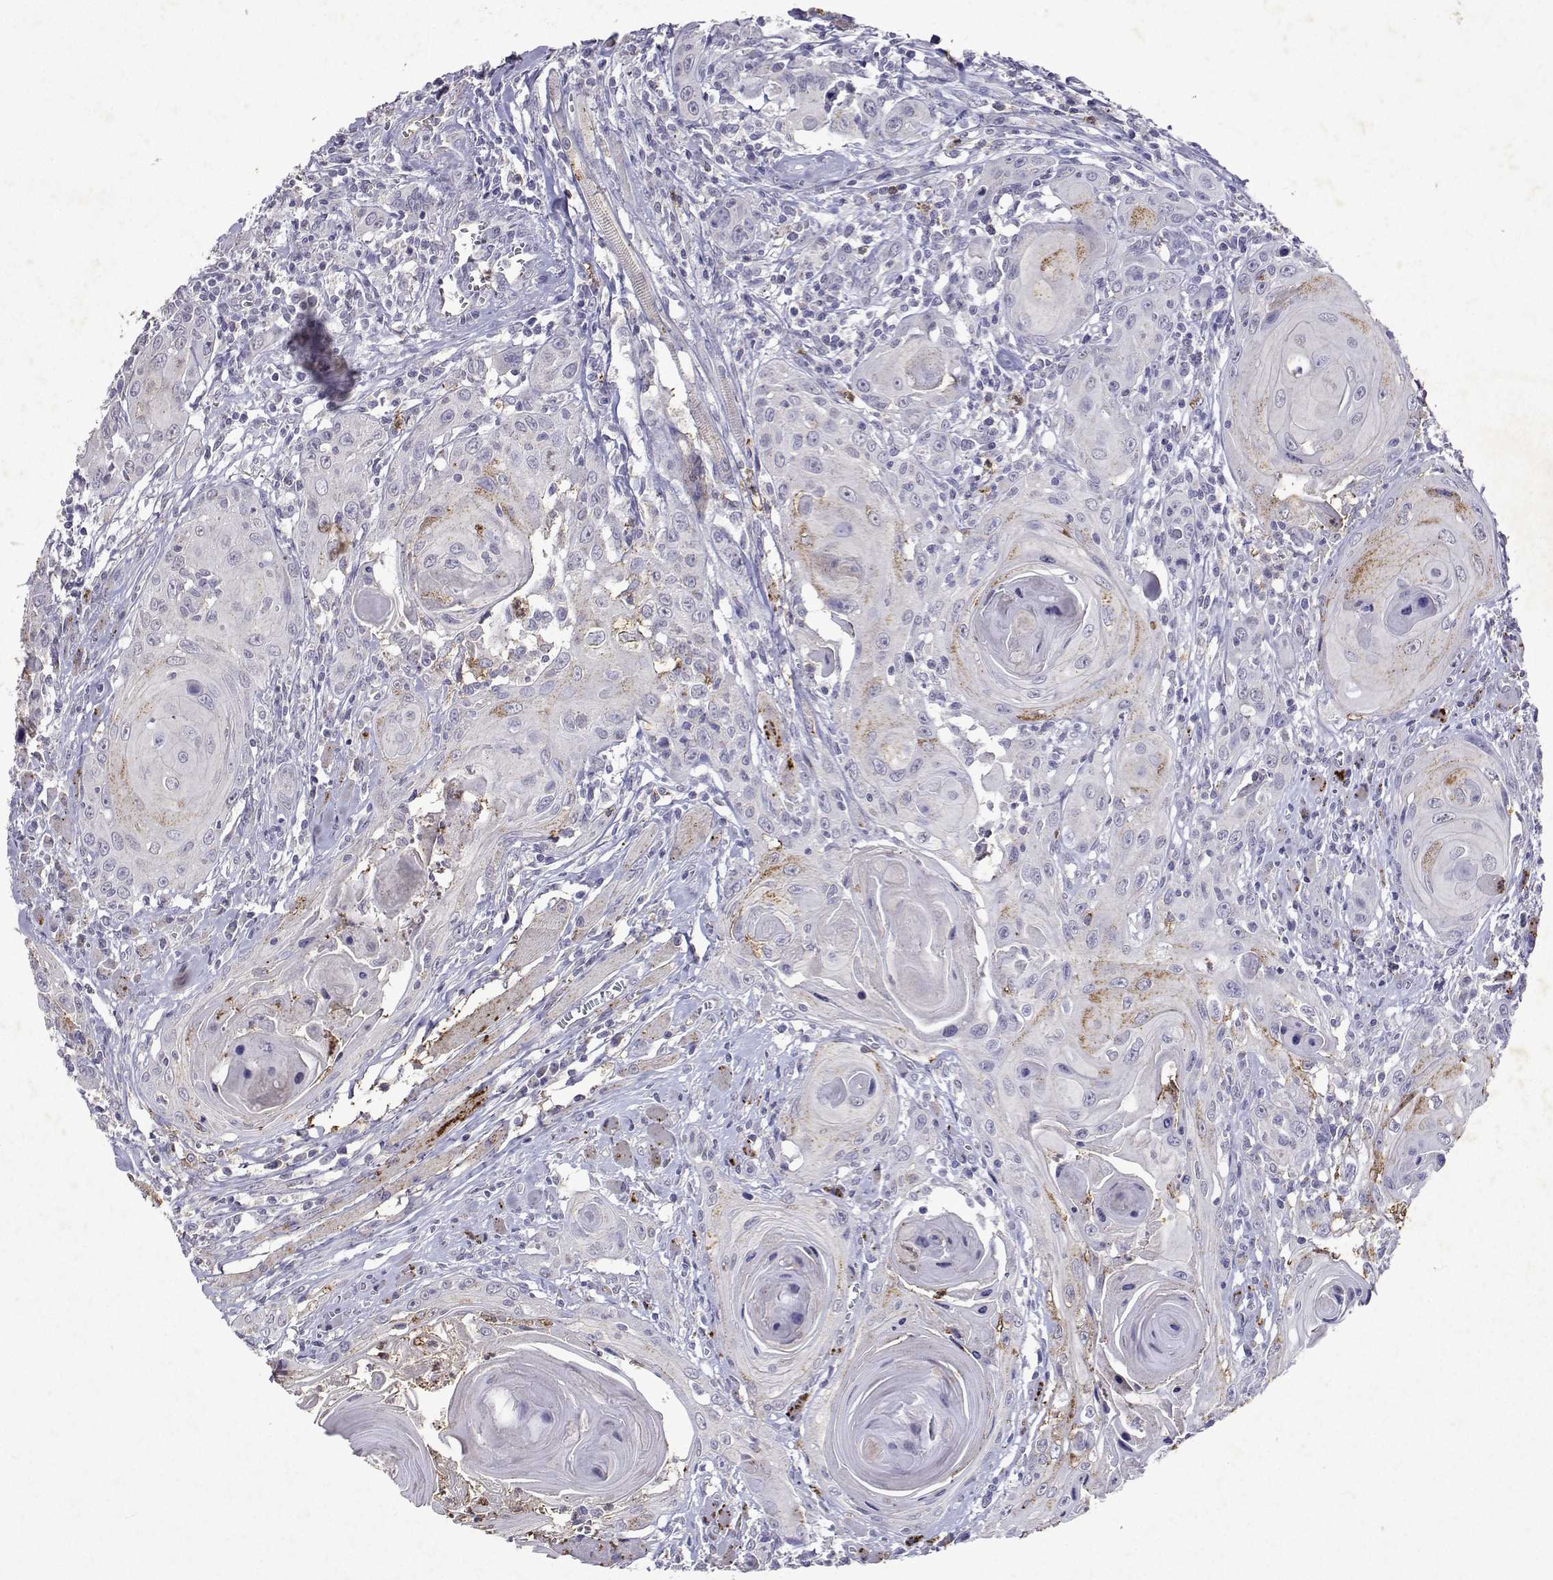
{"staining": {"intensity": "moderate", "quantity": "25%-75%", "location": "cytoplasmic/membranous"}, "tissue": "head and neck cancer", "cell_type": "Tumor cells", "image_type": "cancer", "snomed": [{"axis": "morphology", "description": "Squamous cell carcinoma, NOS"}, {"axis": "topography", "description": "Head-Neck"}], "caption": "Head and neck squamous cell carcinoma was stained to show a protein in brown. There is medium levels of moderate cytoplasmic/membranous positivity in about 25%-75% of tumor cells.", "gene": "DUSP28", "patient": {"sex": "female", "age": 80}}